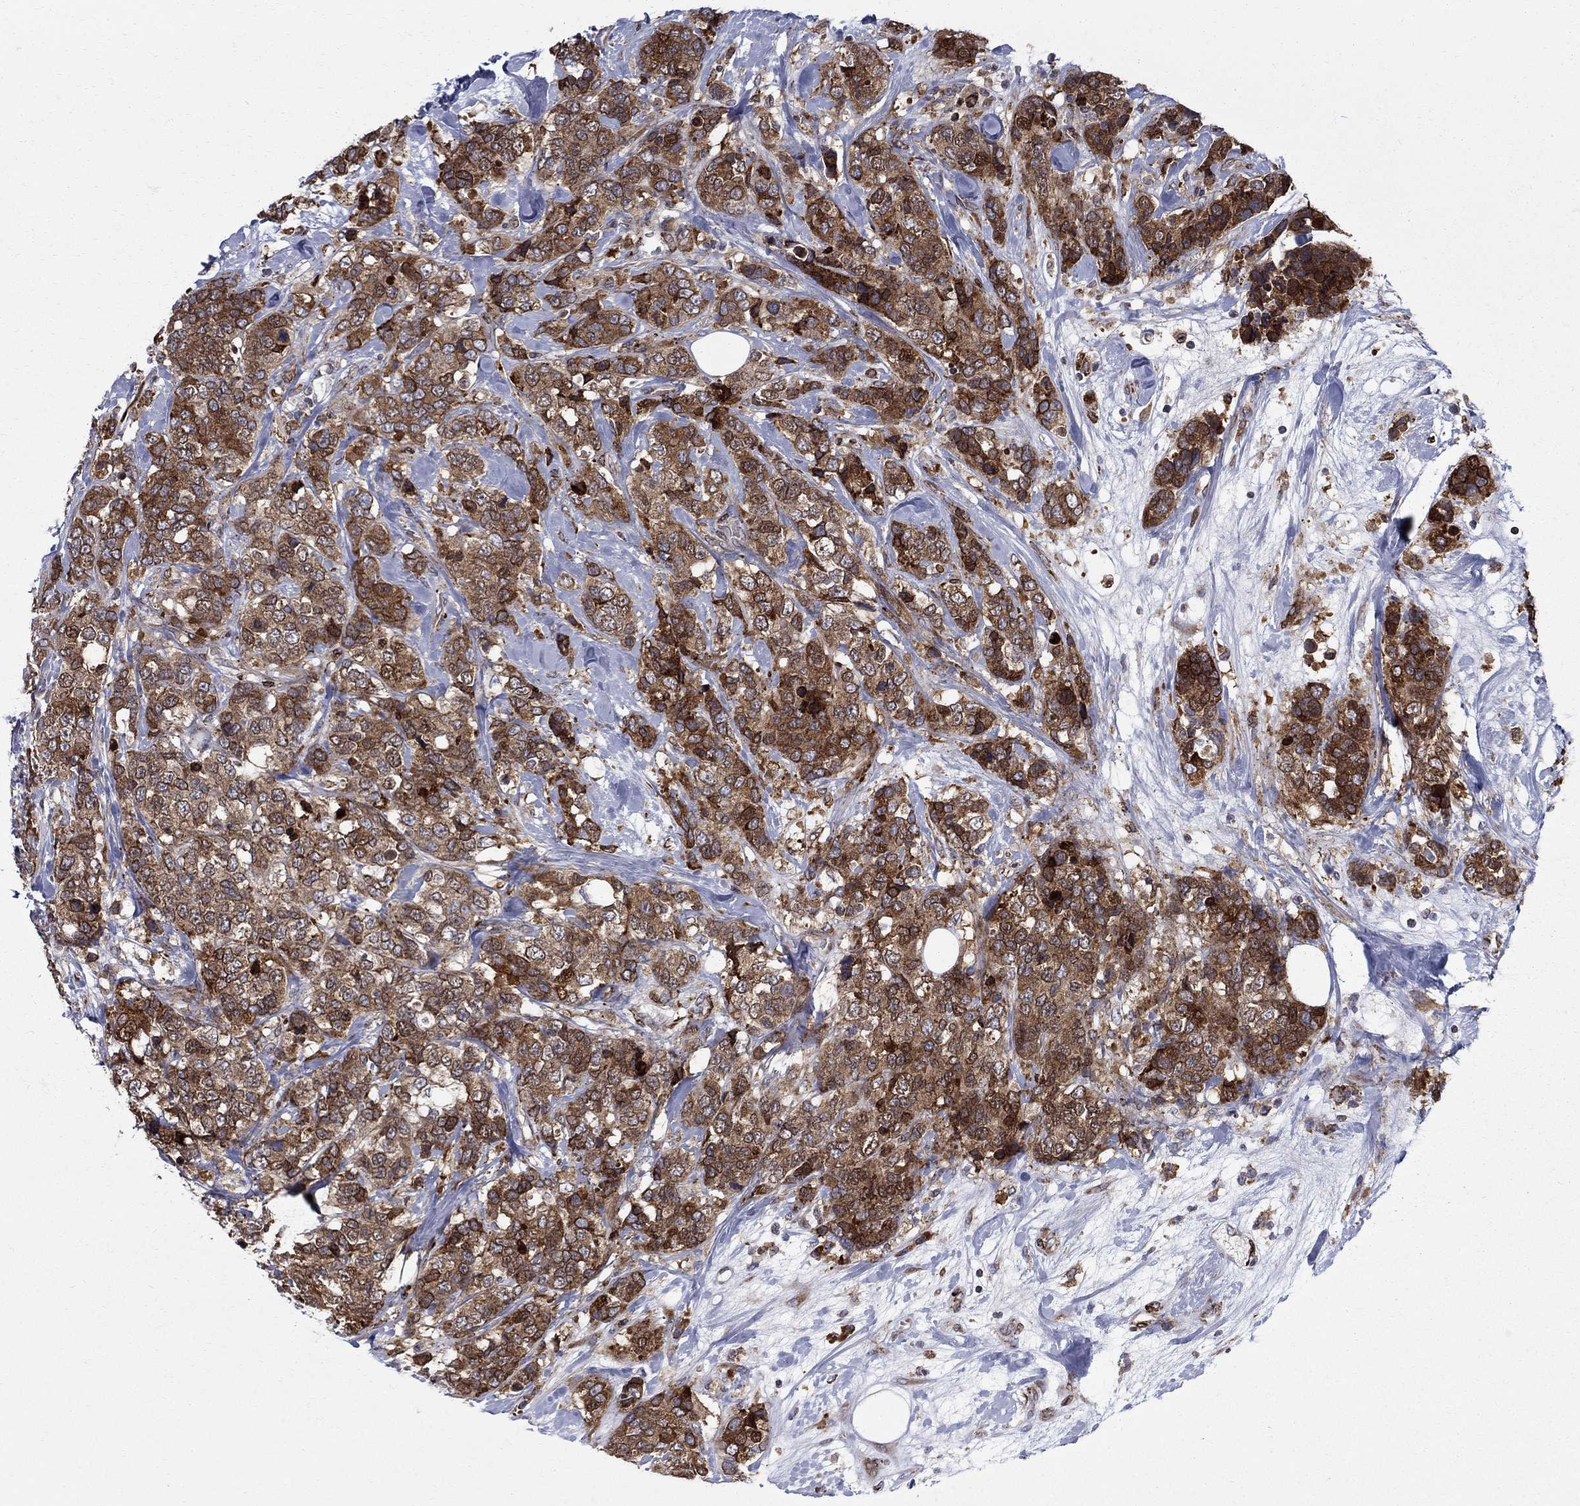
{"staining": {"intensity": "strong", "quantity": "25%-75%", "location": "cytoplasmic/membranous,nuclear"}, "tissue": "breast cancer", "cell_type": "Tumor cells", "image_type": "cancer", "snomed": [{"axis": "morphology", "description": "Lobular carcinoma"}, {"axis": "topography", "description": "Breast"}], "caption": "High-power microscopy captured an IHC histopathology image of breast lobular carcinoma, revealing strong cytoplasmic/membranous and nuclear staining in about 25%-75% of tumor cells.", "gene": "CAB39L", "patient": {"sex": "female", "age": 59}}